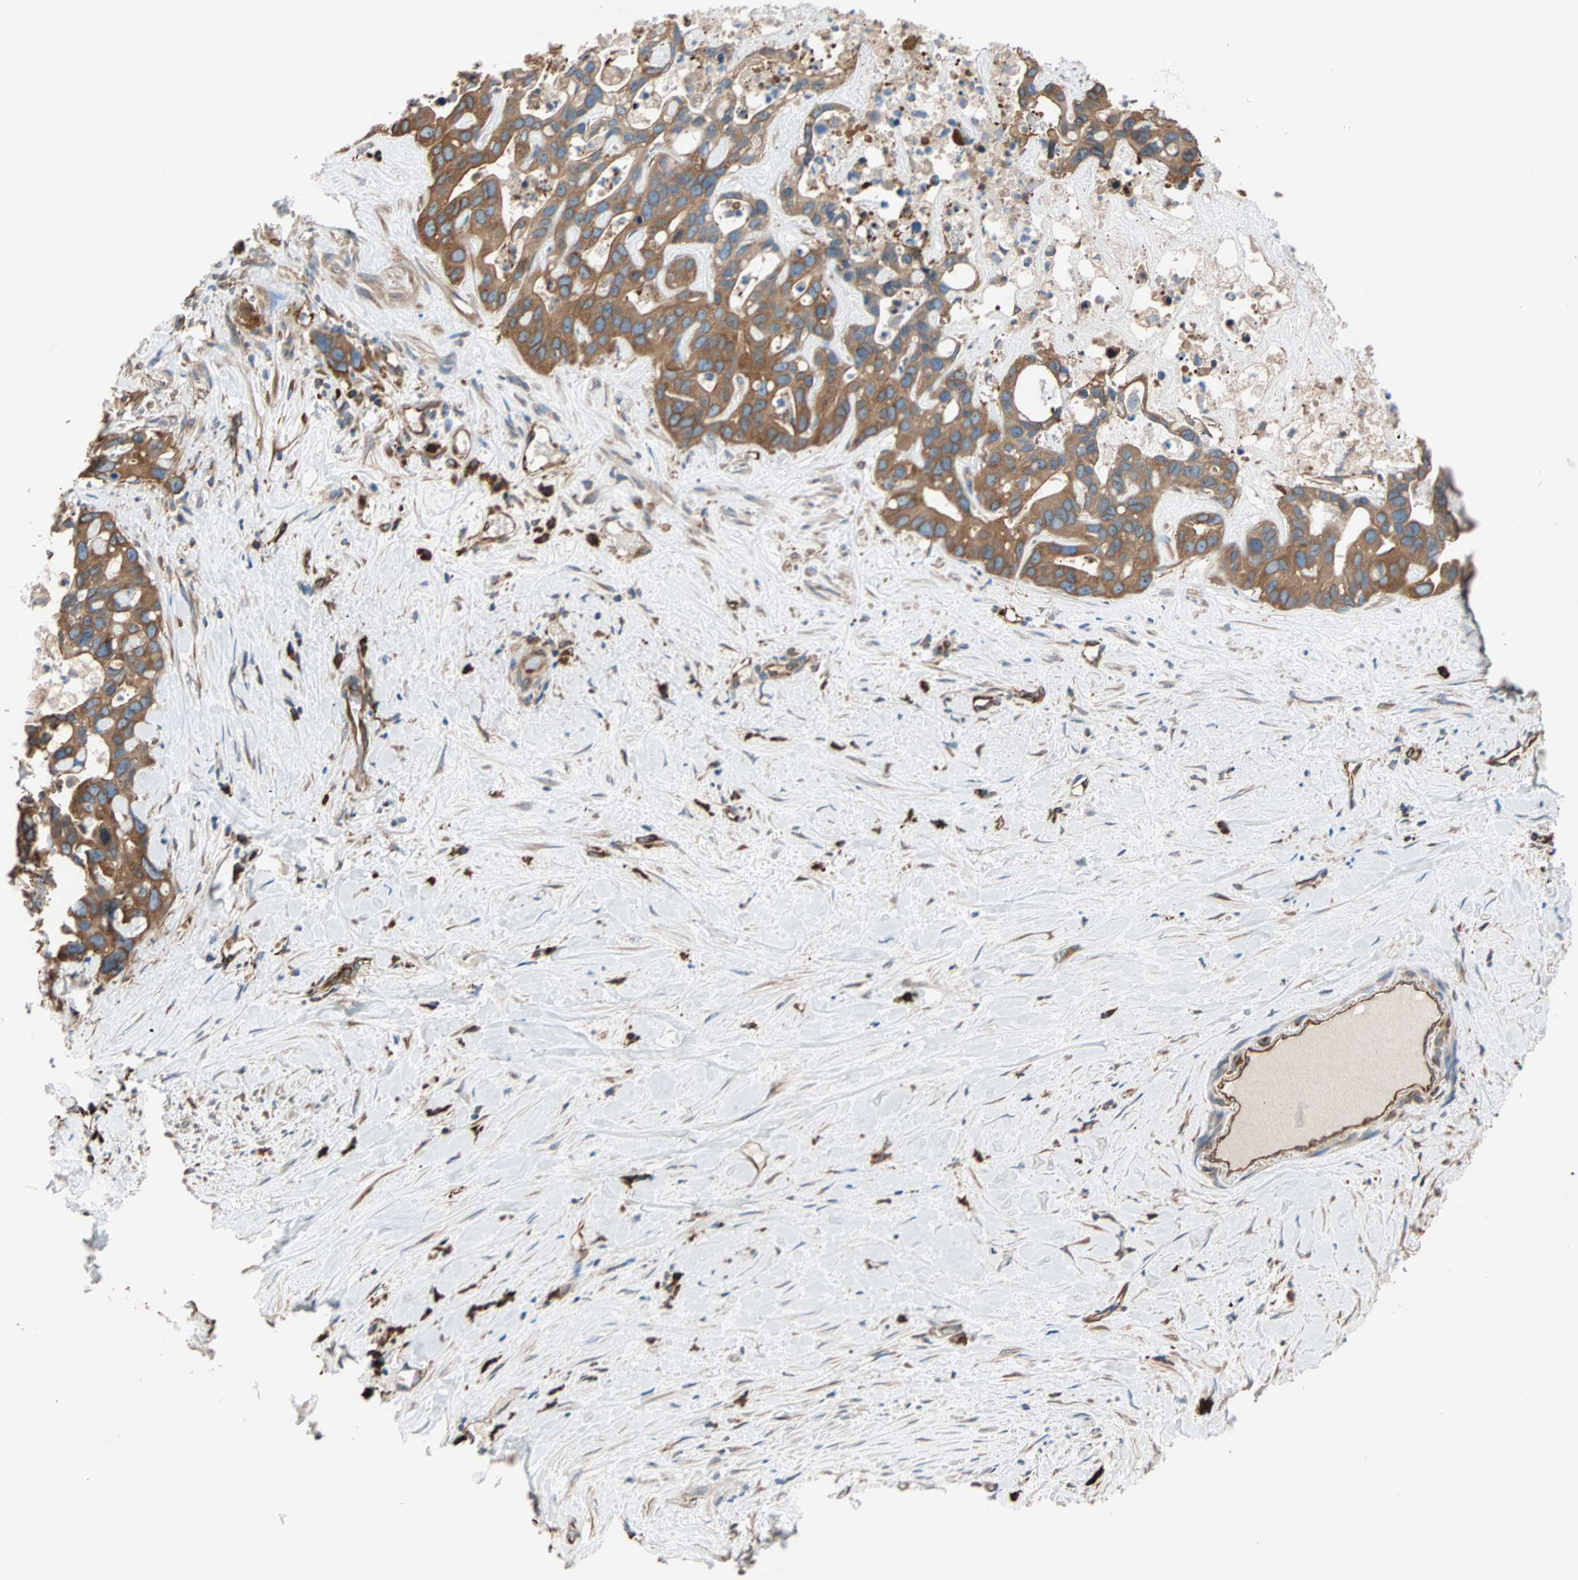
{"staining": {"intensity": "strong", "quantity": ">75%", "location": "cytoplasmic/membranous"}, "tissue": "liver cancer", "cell_type": "Tumor cells", "image_type": "cancer", "snomed": [{"axis": "morphology", "description": "Cholangiocarcinoma"}, {"axis": "topography", "description": "Liver"}], "caption": "Immunohistochemistry (DAB (3,3'-diaminobenzidine)) staining of human liver cancer (cholangiocarcinoma) displays strong cytoplasmic/membranous protein expression in approximately >75% of tumor cells.", "gene": "EEF2", "patient": {"sex": "female", "age": 65}}